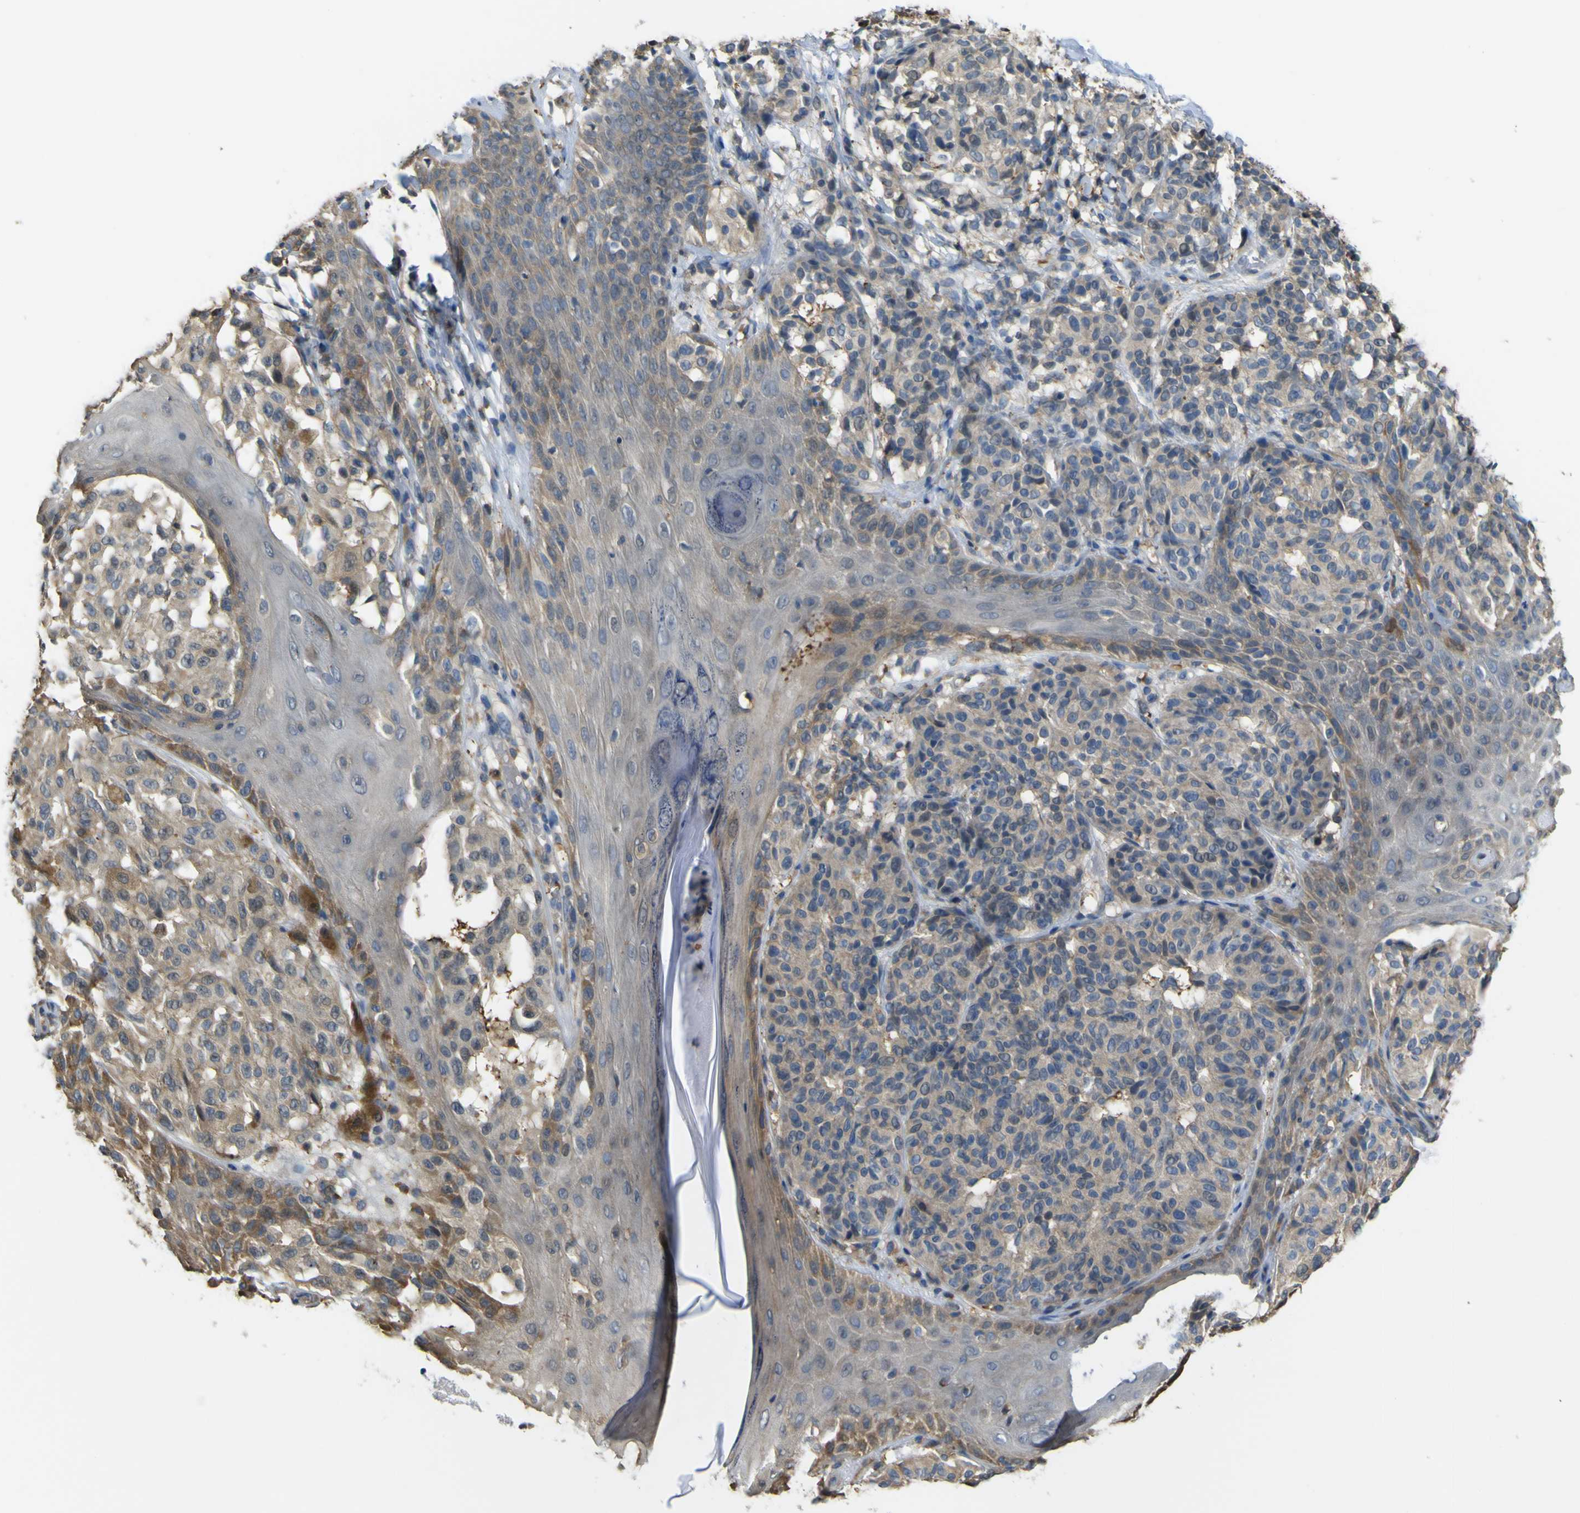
{"staining": {"intensity": "weak", "quantity": ">75%", "location": "cytoplasmic/membranous"}, "tissue": "melanoma", "cell_type": "Tumor cells", "image_type": "cancer", "snomed": [{"axis": "morphology", "description": "Malignant melanoma, NOS"}, {"axis": "topography", "description": "Skin"}], "caption": "A histopathology image showing weak cytoplasmic/membranous positivity in about >75% of tumor cells in malignant melanoma, as visualized by brown immunohistochemical staining.", "gene": "ABHD3", "patient": {"sex": "female", "age": 46}}